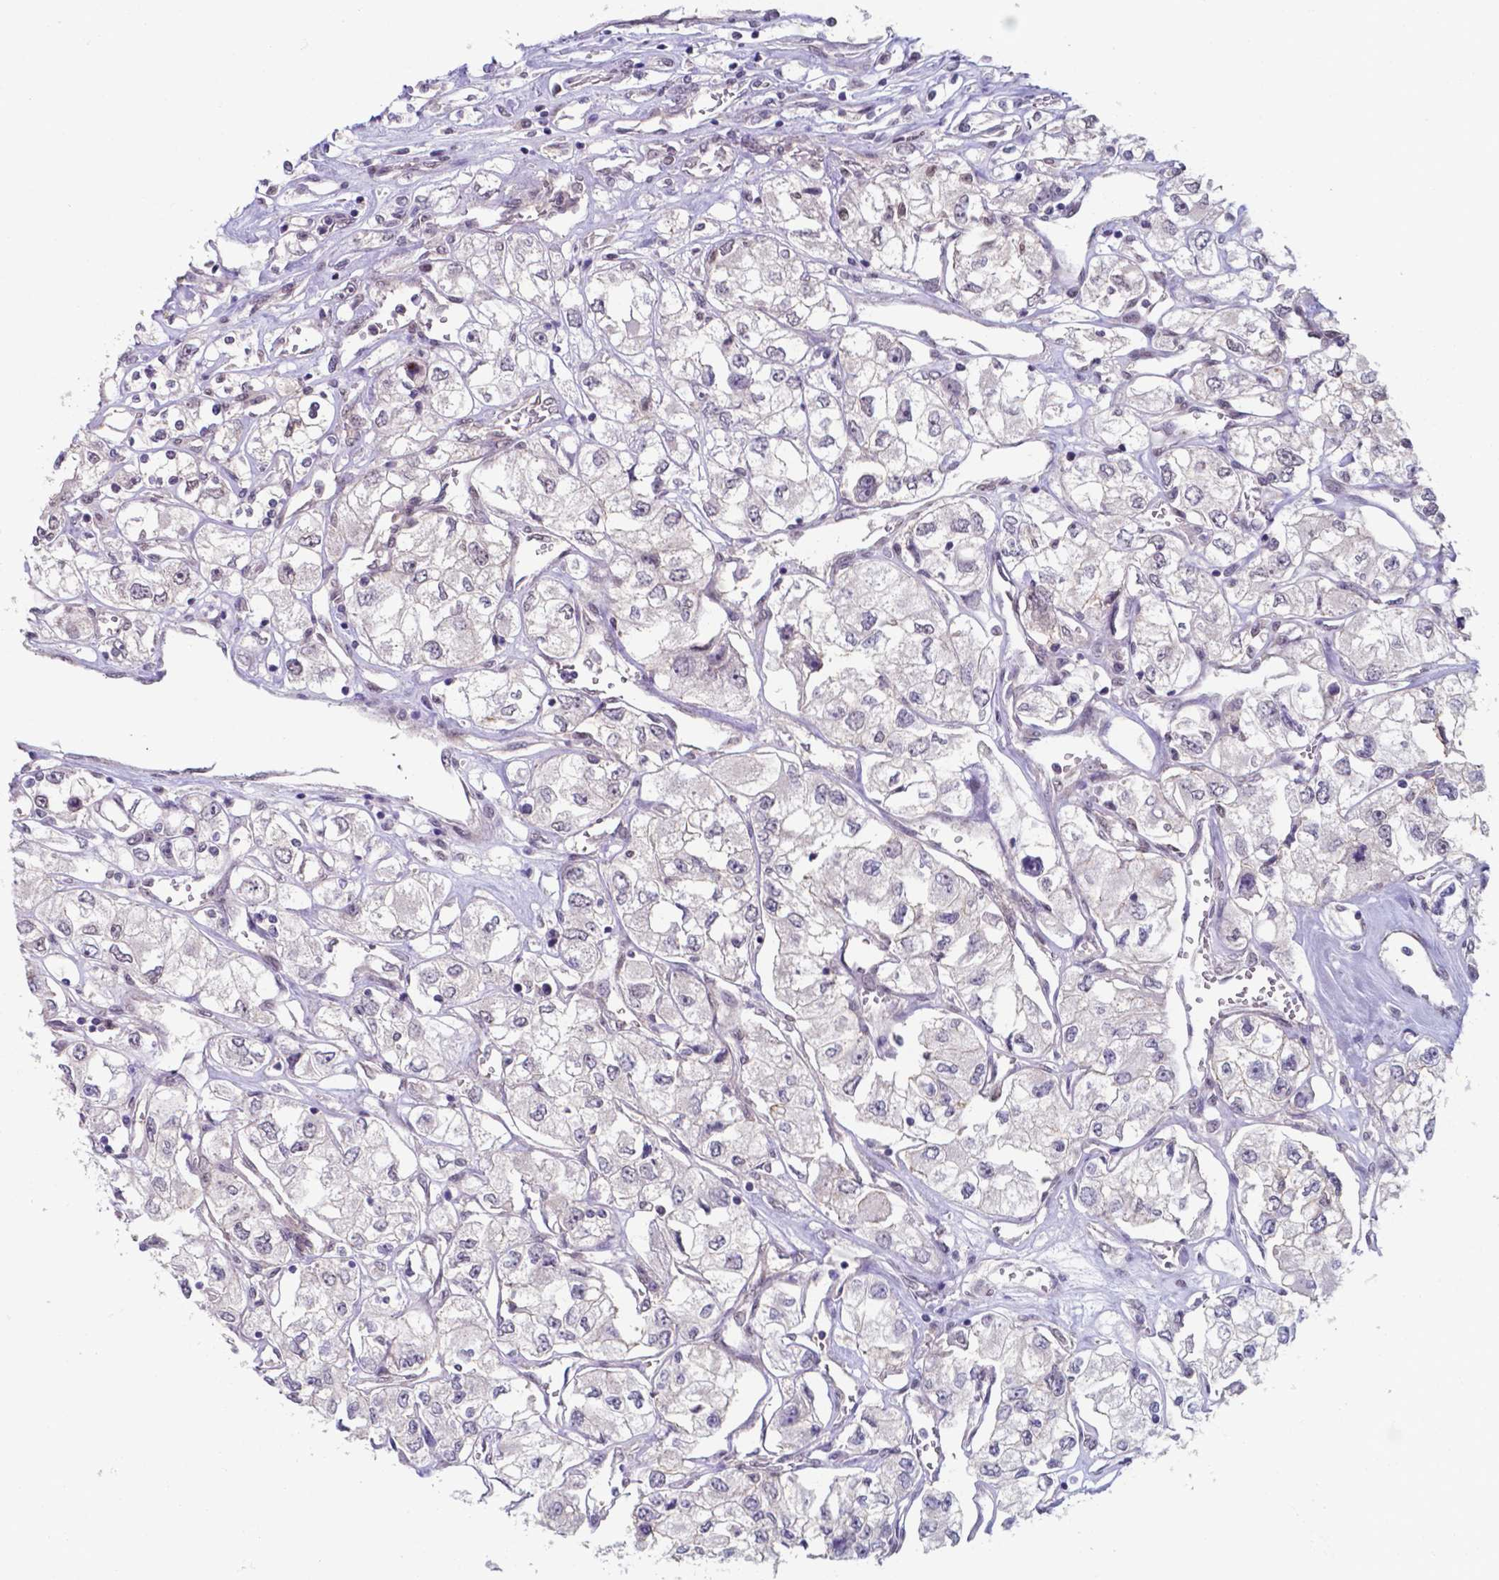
{"staining": {"intensity": "negative", "quantity": "none", "location": "none"}, "tissue": "renal cancer", "cell_type": "Tumor cells", "image_type": "cancer", "snomed": [{"axis": "morphology", "description": "Adenocarcinoma, NOS"}, {"axis": "topography", "description": "Kidney"}], "caption": "This micrograph is of renal adenocarcinoma stained with immunohistochemistry to label a protein in brown with the nuclei are counter-stained blue. There is no staining in tumor cells. Brightfield microscopy of immunohistochemistry stained with DAB (3,3'-diaminobenzidine) (brown) and hematoxylin (blue), captured at high magnification.", "gene": "UBE2E2", "patient": {"sex": "female", "age": 59}}